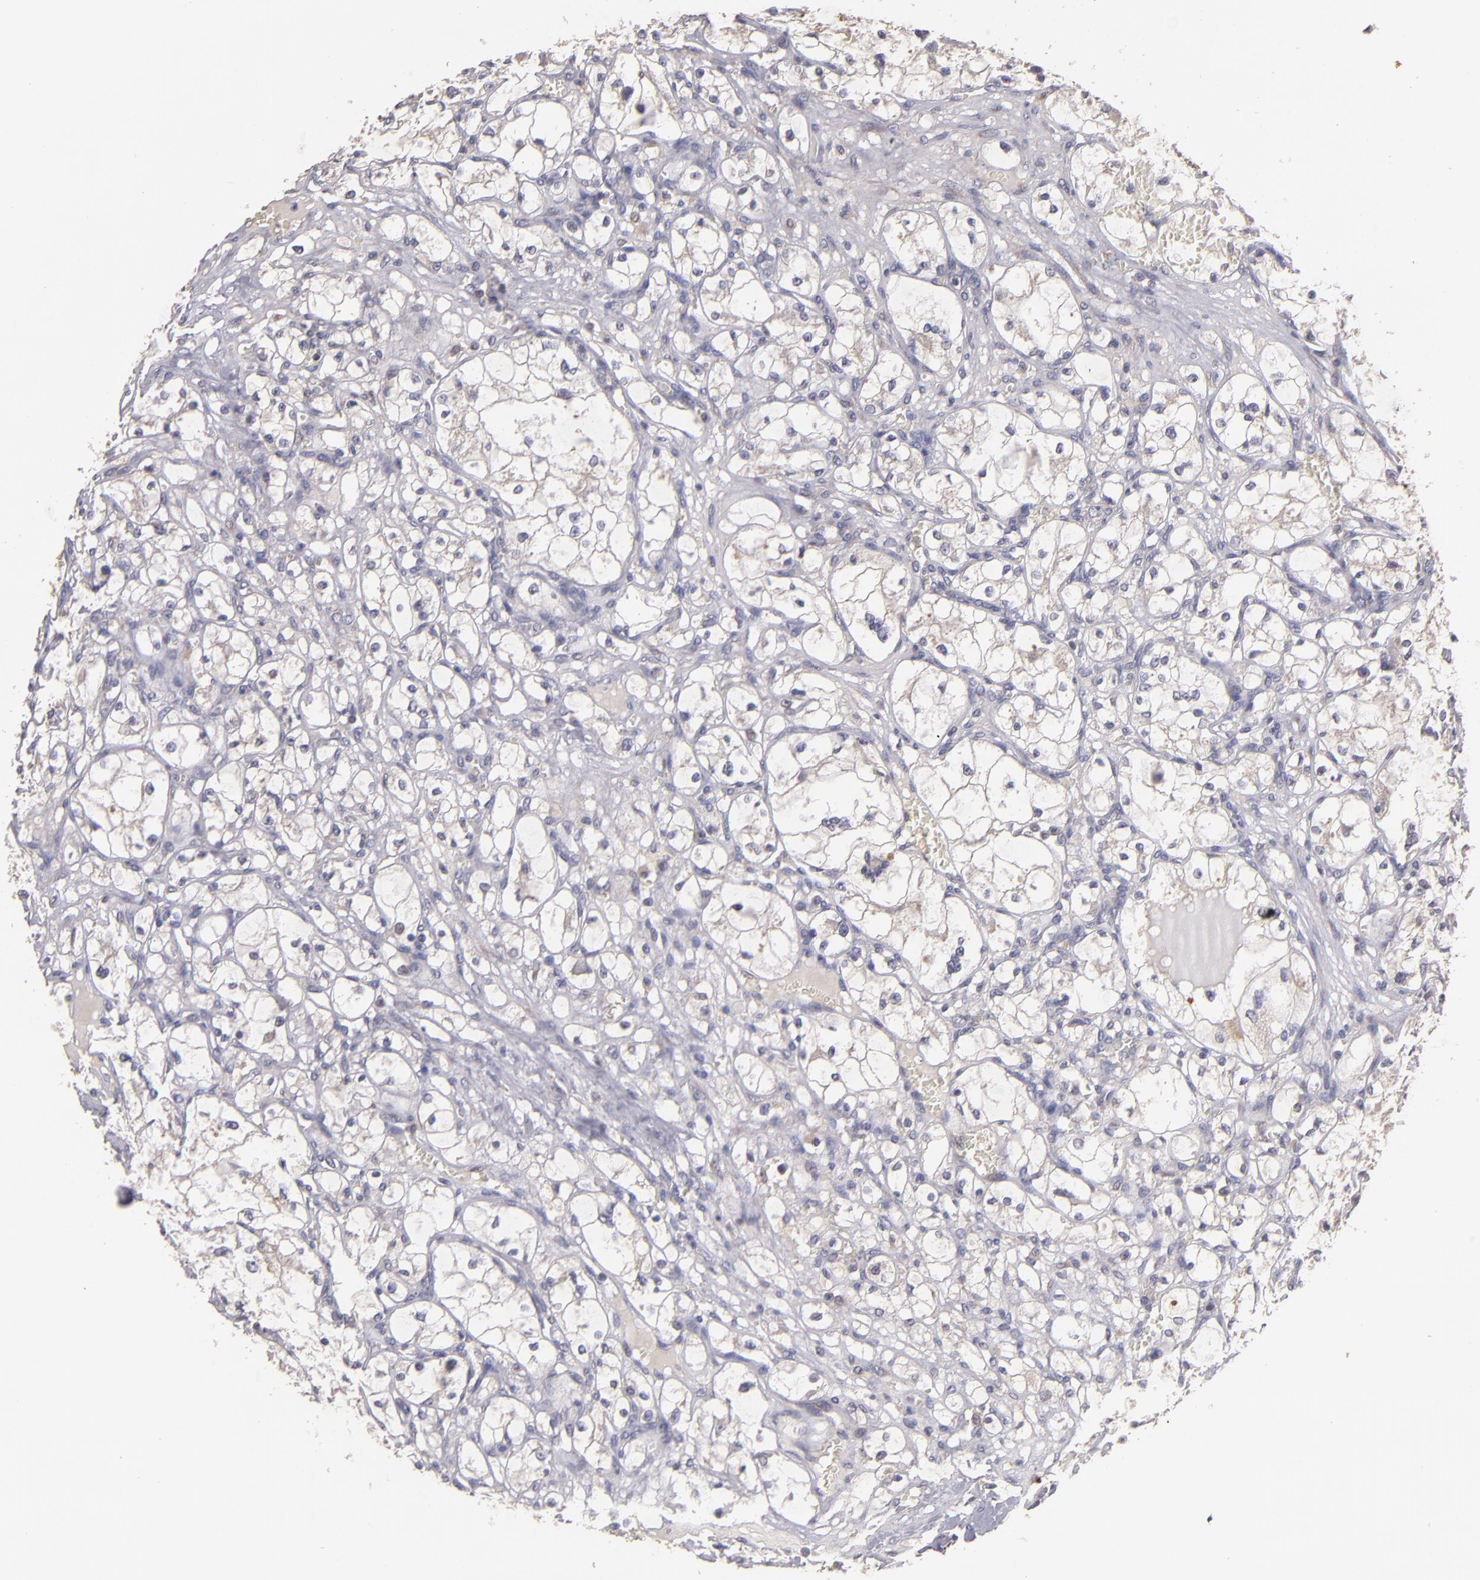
{"staining": {"intensity": "weak", "quantity": "<25%", "location": "cytoplasmic/membranous"}, "tissue": "renal cancer", "cell_type": "Tumor cells", "image_type": "cancer", "snomed": [{"axis": "morphology", "description": "Adenocarcinoma, NOS"}, {"axis": "topography", "description": "Kidney"}], "caption": "Tumor cells are negative for brown protein staining in adenocarcinoma (renal). Brightfield microscopy of immunohistochemistry stained with DAB (brown) and hematoxylin (blue), captured at high magnification.", "gene": "UPF3B", "patient": {"sex": "male", "age": 61}}